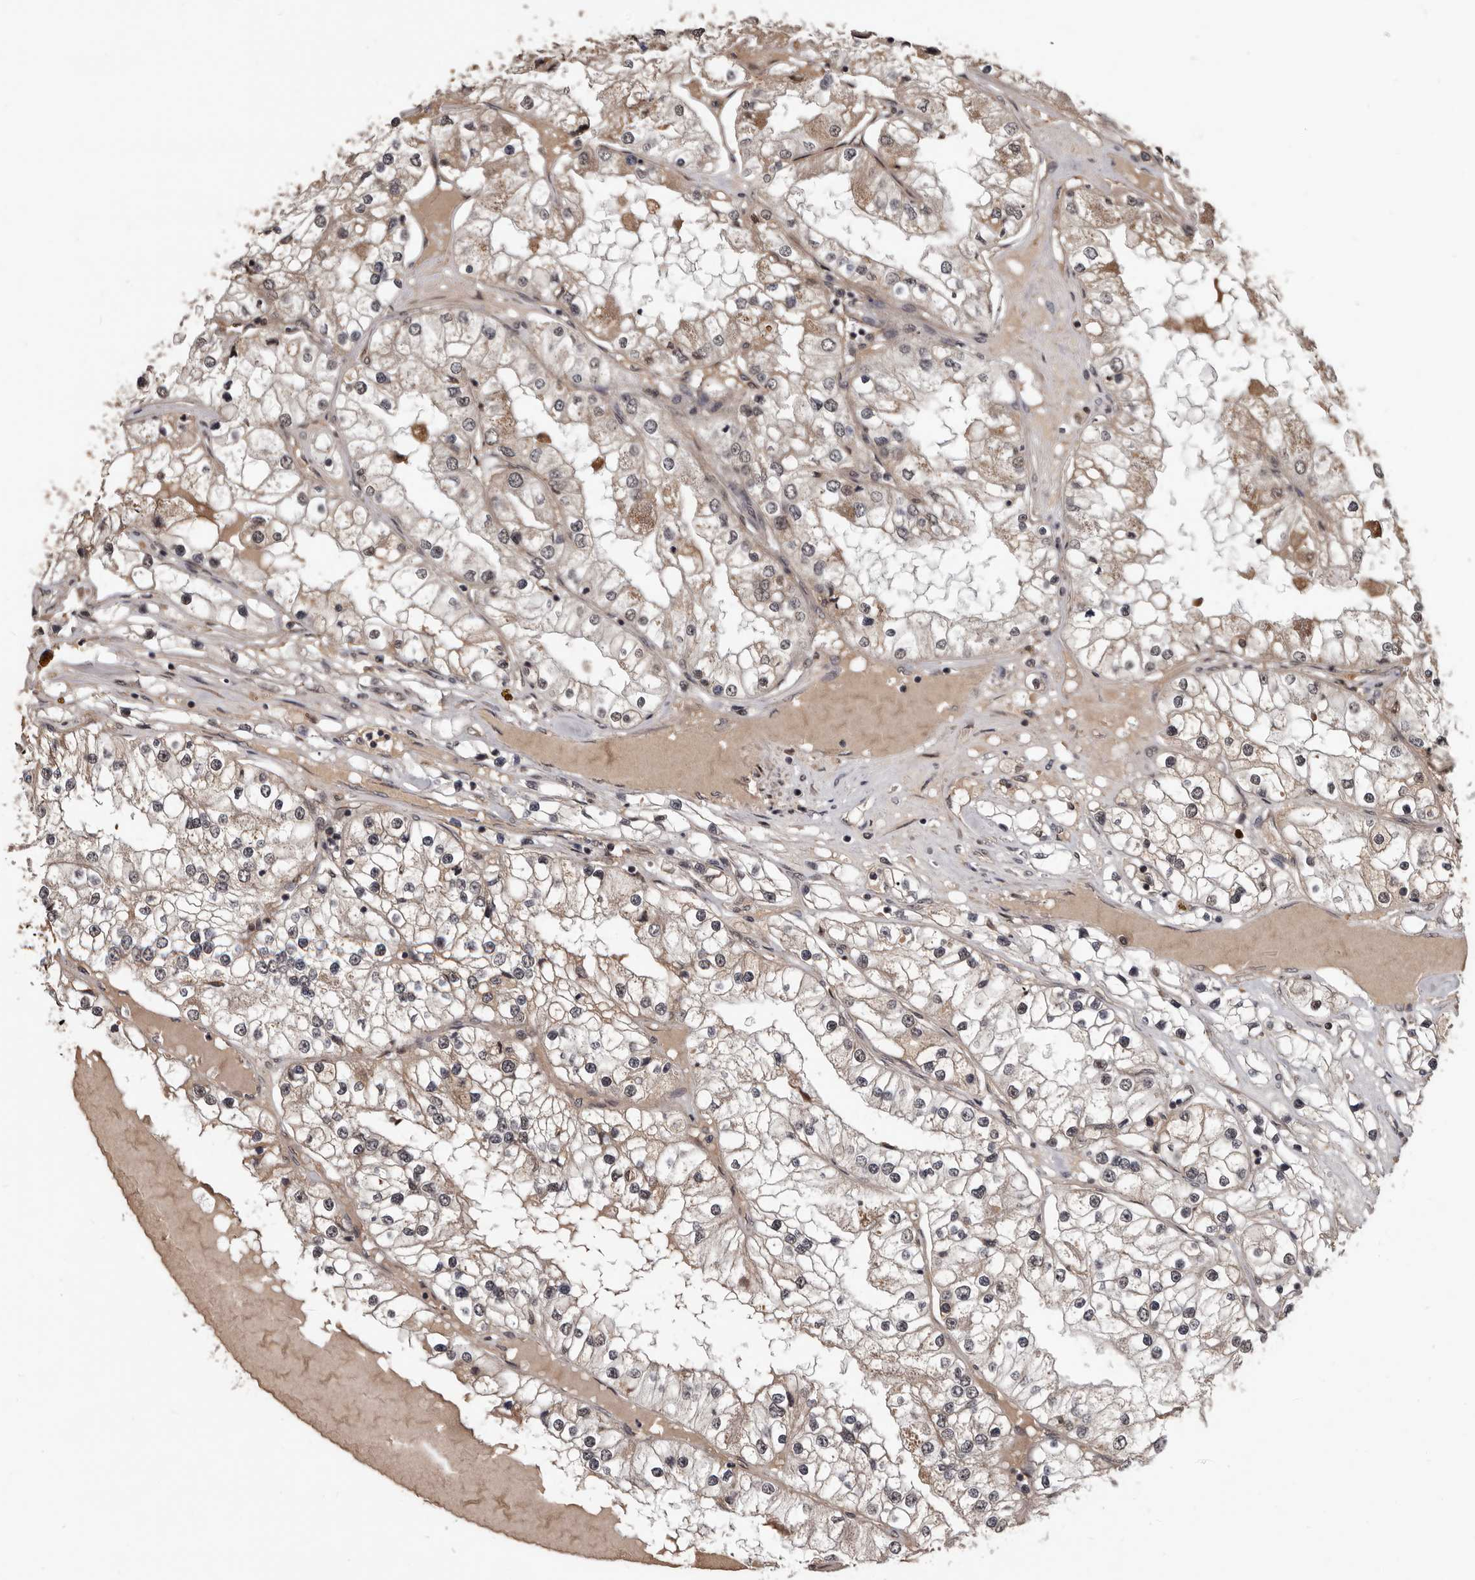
{"staining": {"intensity": "weak", "quantity": ">75%", "location": "cytoplasmic/membranous"}, "tissue": "renal cancer", "cell_type": "Tumor cells", "image_type": "cancer", "snomed": [{"axis": "morphology", "description": "Adenocarcinoma, NOS"}, {"axis": "topography", "description": "Kidney"}], "caption": "The histopathology image reveals immunohistochemical staining of renal cancer (adenocarcinoma). There is weak cytoplasmic/membranous positivity is seen in approximately >75% of tumor cells.", "gene": "AHR", "patient": {"sex": "male", "age": 68}}